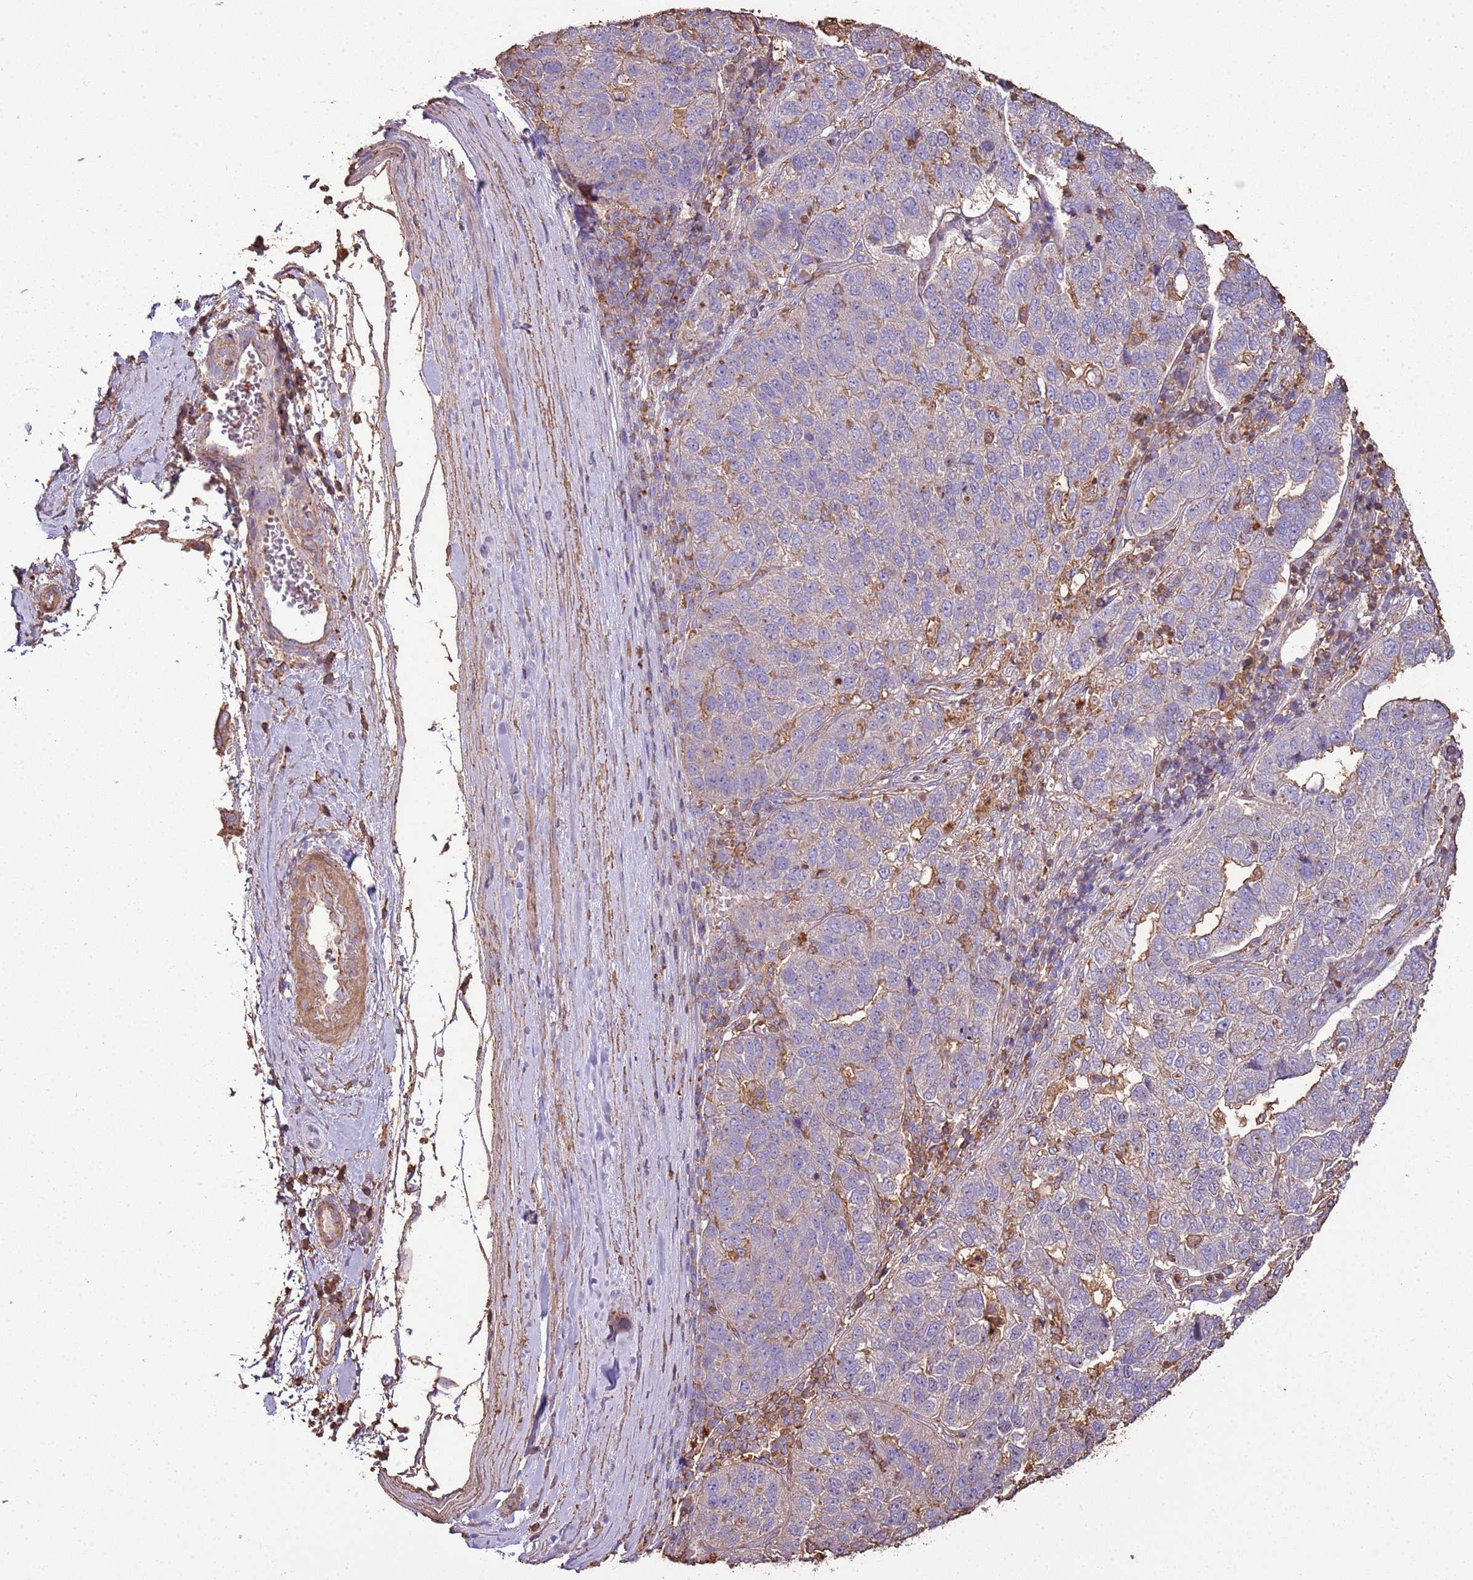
{"staining": {"intensity": "weak", "quantity": "<25%", "location": "cytoplasmic/membranous"}, "tissue": "pancreatic cancer", "cell_type": "Tumor cells", "image_type": "cancer", "snomed": [{"axis": "morphology", "description": "Adenocarcinoma, NOS"}, {"axis": "topography", "description": "Pancreas"}], "caption": "Micrograph shows no protein positivity in tumor cells of adenocarcinoma (pancreatic) tissue.", "gene": "ARL10", "patient": {"sex": "female", "age": 61}}